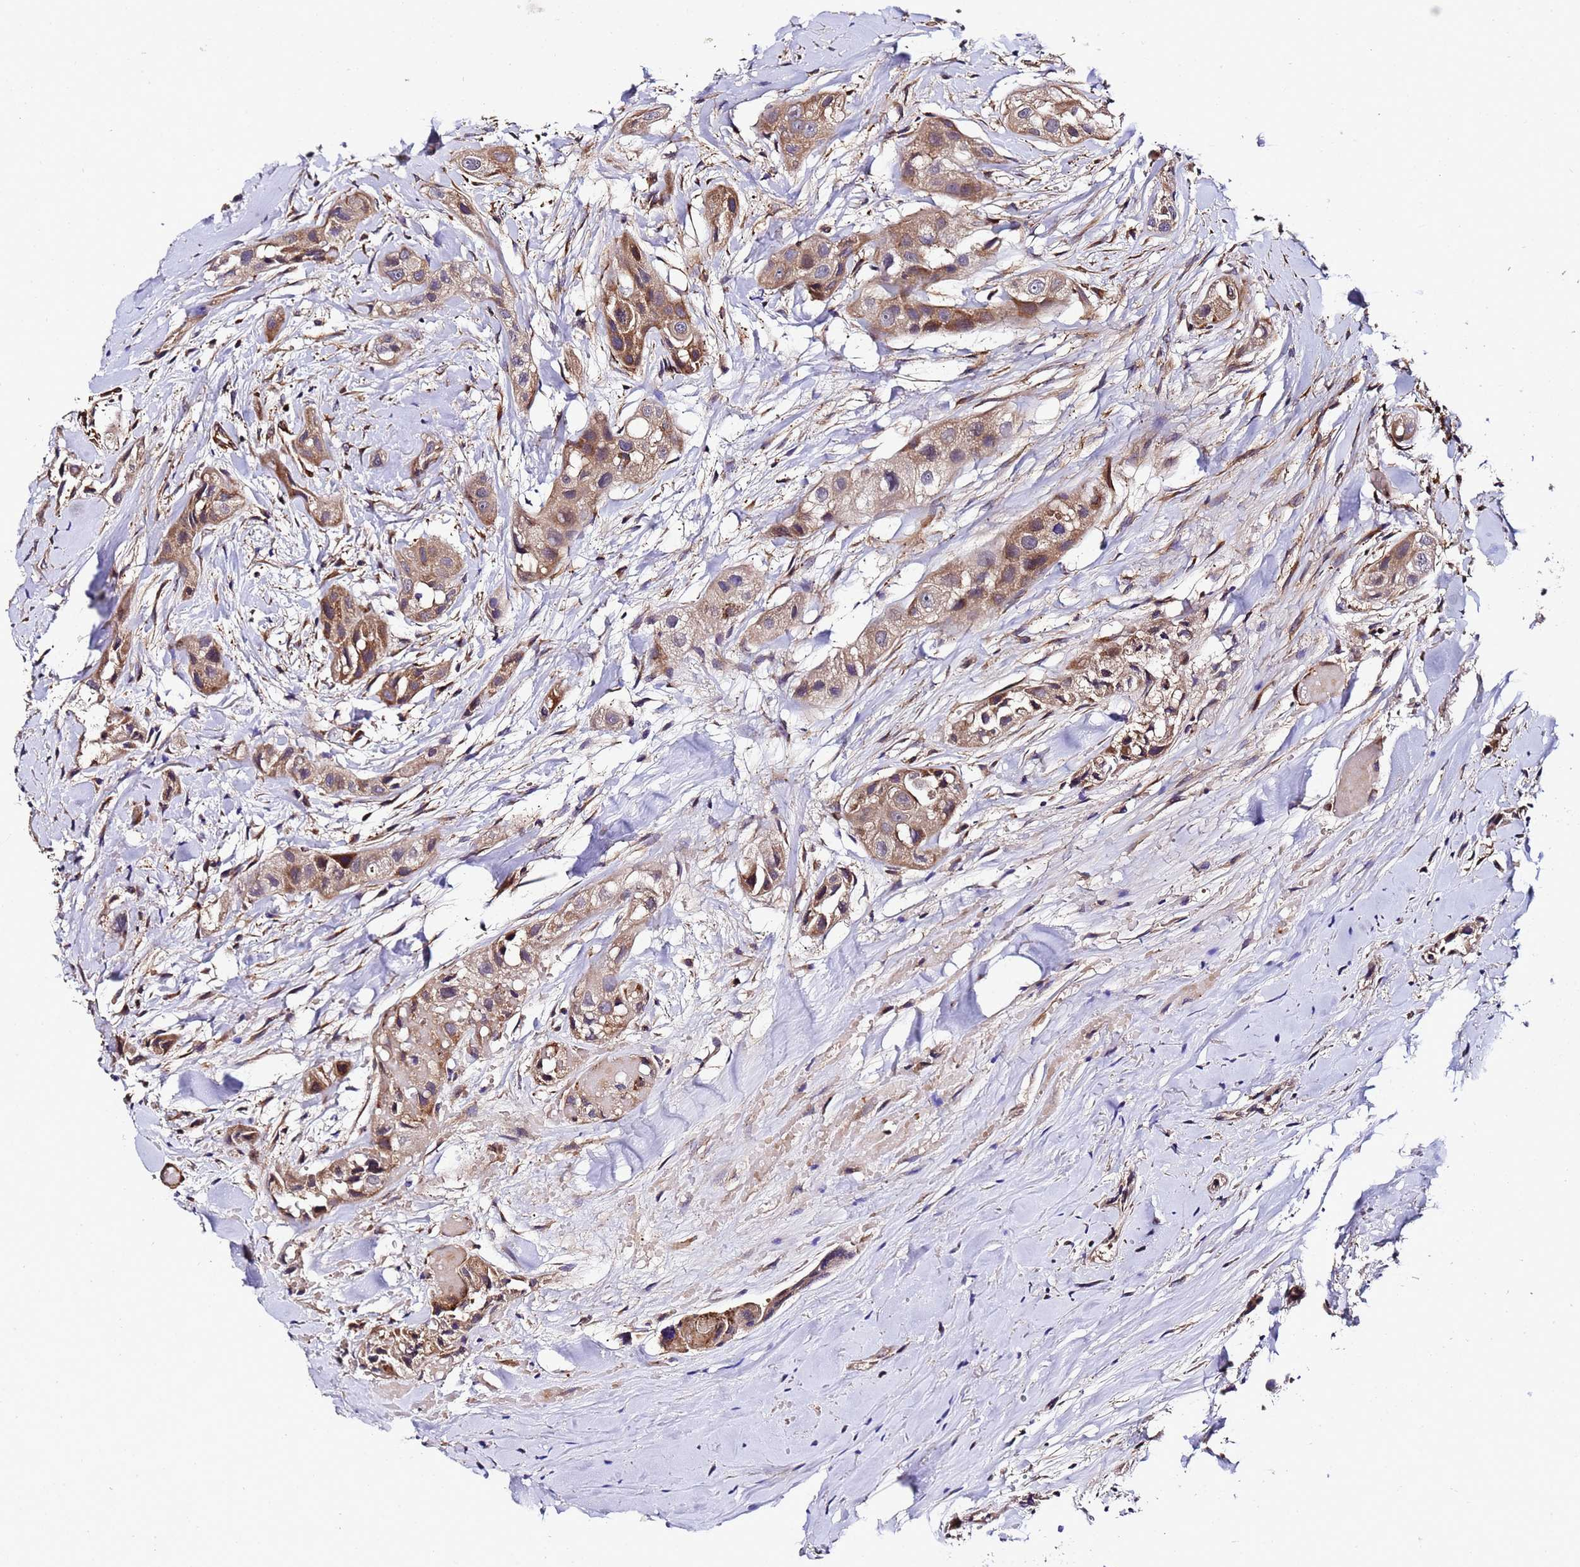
{"staining": {"intensity": "moderate", "quantity": "25%-75%", "location": "cytoplasmic/membranous"}, "tissue": "head and neck cancer", "cell_type": "Tumor cells", "image_type": "cancer", "snomed": [{"axis": "morphology", "description": "Normal tissue, NOS"}, {"axis": "morphology", "description": "Squamous cell carcinoma, NOS"}, {"axis": "topography", "description": "Skeletal muscle"}, {"axis": "topography", "description": "Head-Neck"}], "caption": "Head and neck cancer stained for a protein displays moderate cytoplasmic/membranous positivity in tumor cells. (DAB (3,3'-diaminobenzidine) IHC, brown staining for protein, blue staining for nuclei).", "gene": "MOCS1", "patient": {"sex": "male", "age": 51}}